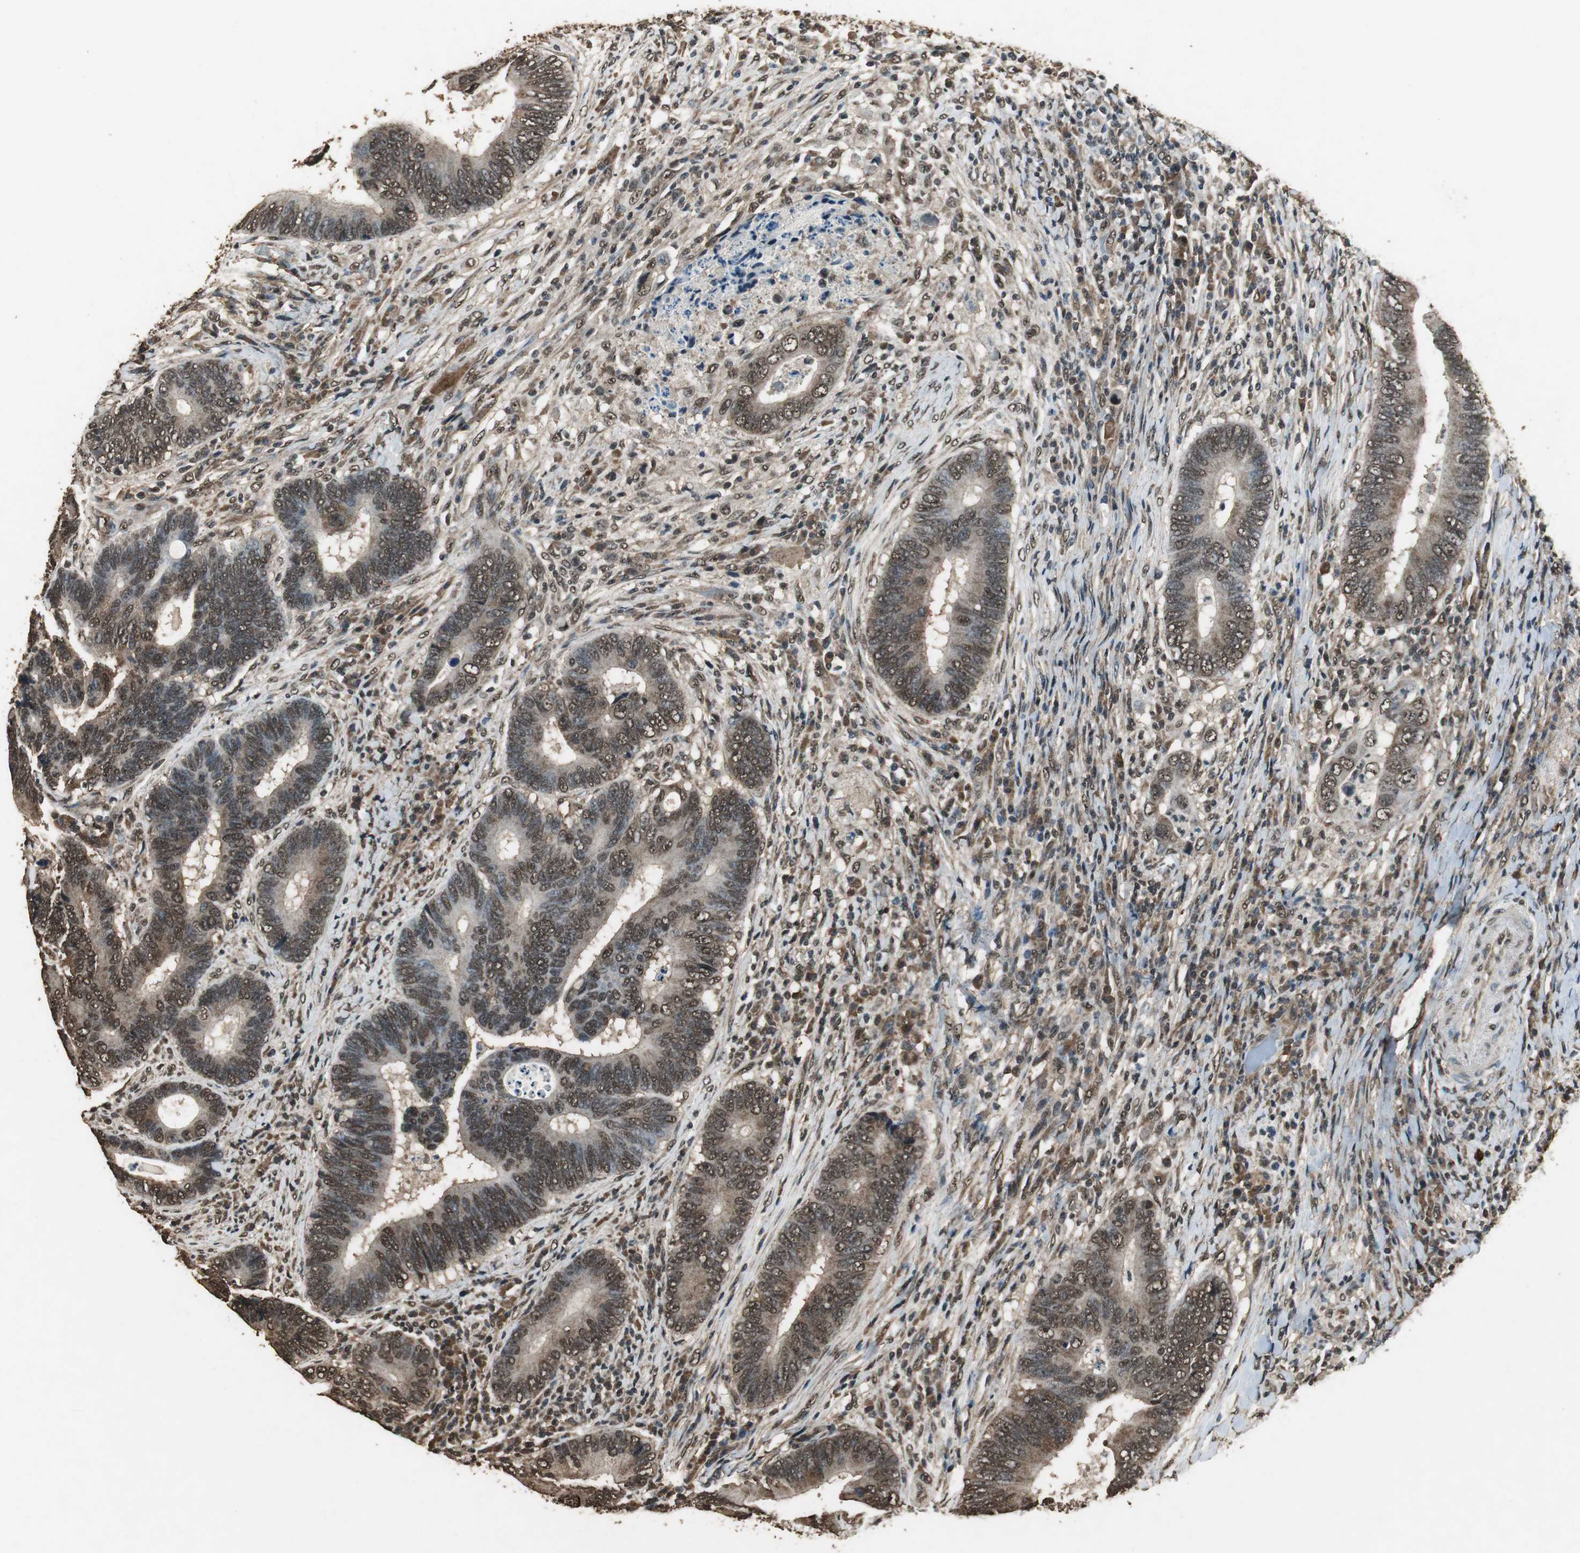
{"staining": {"intensity": "moderate", "quantity": ">75%", "location": "cytoplasmic/membranous,nuclear"}, "tissue": "colorectal cancer", "cell_type": "Tumor cells", "image_type": "cancer", "snomed": [{"axis": "morphology", "description": "Adenocarcinoma, NOS"}, {"axis": "topography", "description": "Colon"}], "caption": "A photomicrograph of human colorectal adenocarcinoma stained for a protein displays moderate cytoplasmic/membranous and nuclear brown staining in tumor cells.", "gene": "PPP1R13B", "patient": {"sex": "female", "age": 78}}